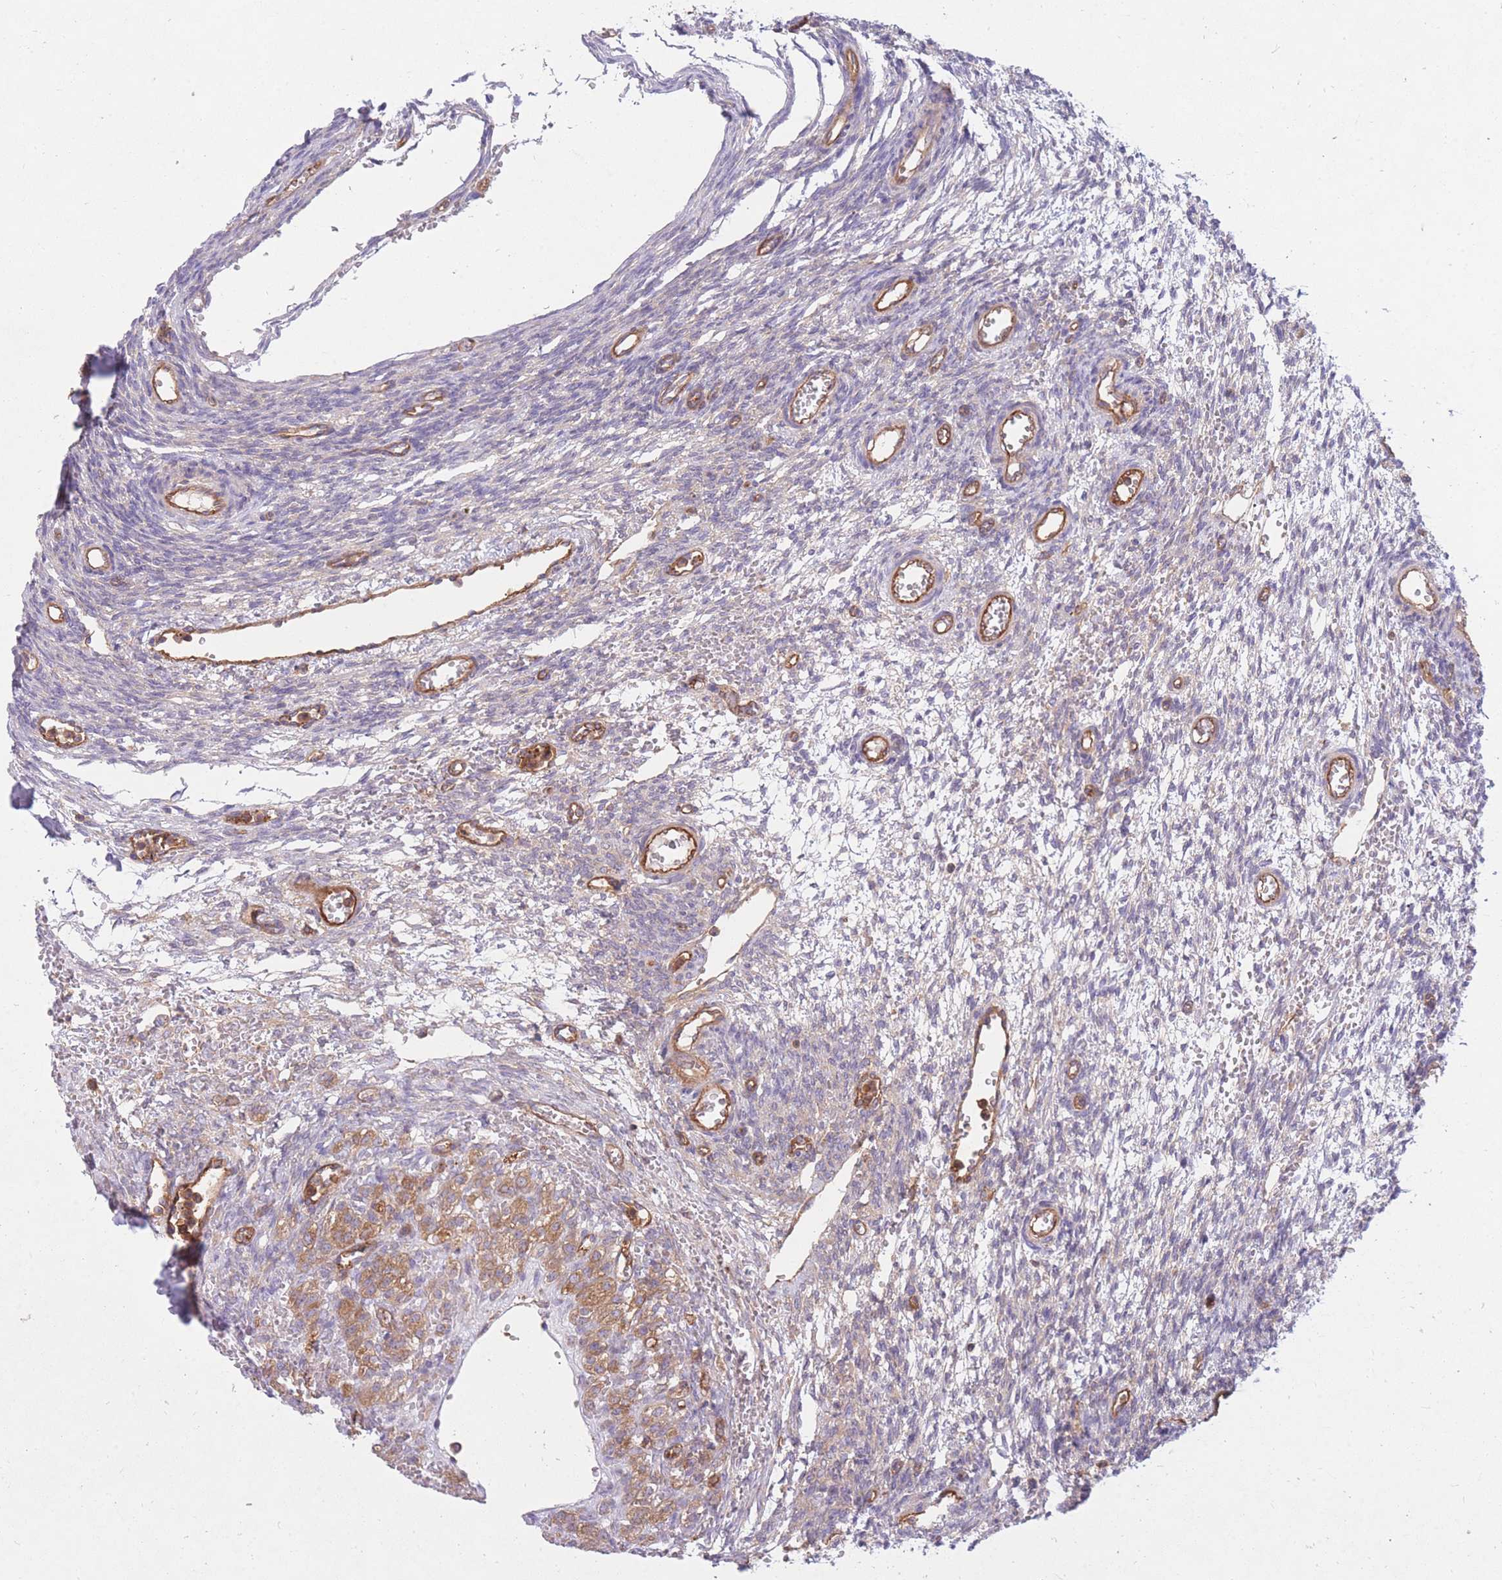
{"staining": {"intensity": "weak", "quantity": "25%-75%", "location": "cytoplasmic/membranous"}, "tissue": "ovary", "cell_type": "Follicle cells", "image_type": "normal", "snomed": [{"axis": "morphology", "description": "Normal tissue, NOS"}, {"axis": "topography", "description": "Ovary"}], "caption": "A histopathology image showing weak cytoplasmic/membranous expression in about 25%-75% of follicle cells in unremarkable ovary, as visualized by brown immunohistochemical staining.", "gene": "GGA1", "patient": {"sex": "female", "age": 39}}